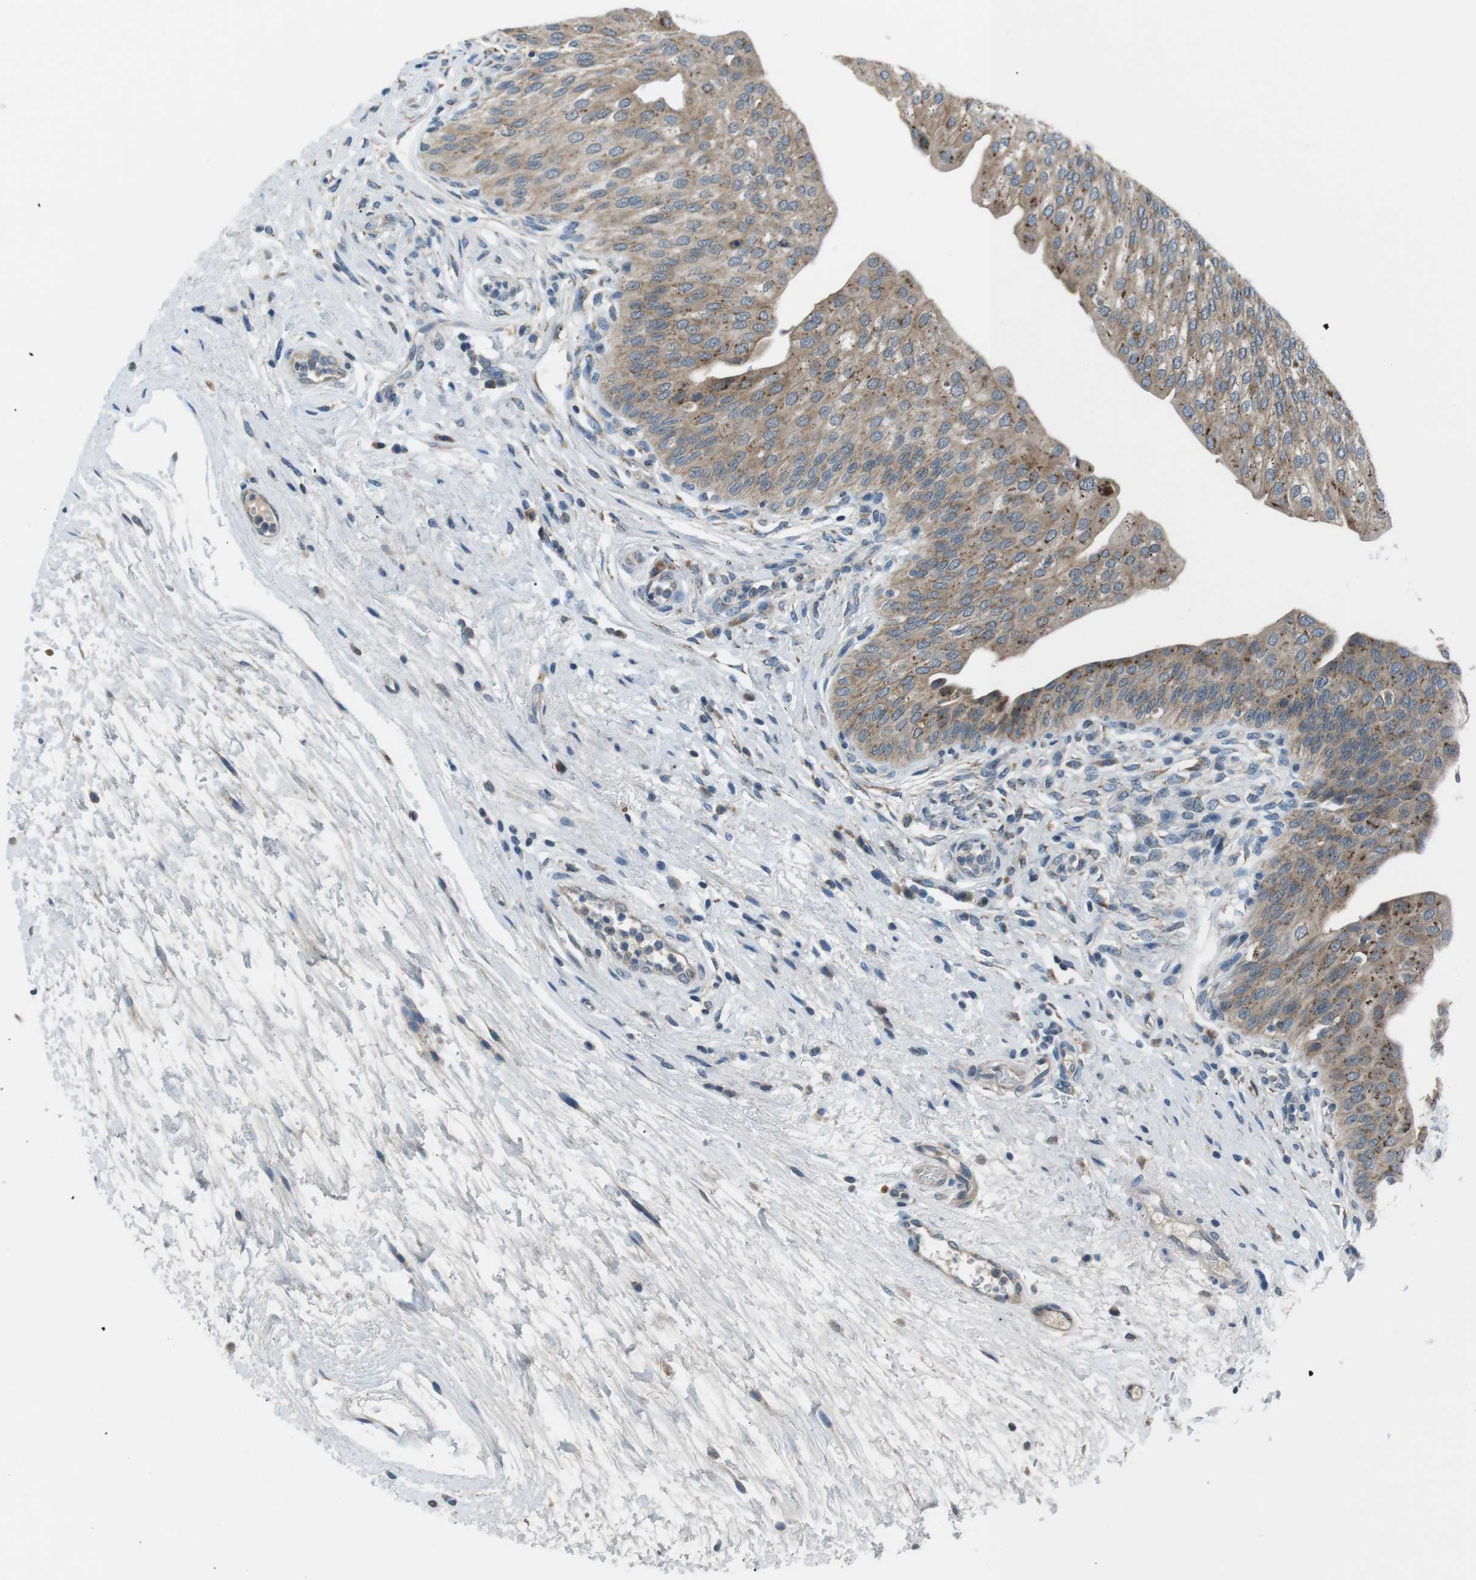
{"staining": {"intensity": "moderate", "quantity": ">75%", "location": "cytoplasmic/membranous"}, "tissue": "urinary bladder", "cell_type": "Urothelial cells", "image_type": "normal", "snomed": [{"axis": "morphology", "description": "Normal tissue, NOS"}, {"axis": "topography", "description": "Urinary bladder"}], "caption": "This photomicrograph demonstrates immunohistochemistry (IHC) staining of unremarkable urinary bladder, with medium moderate cytoplasmic/membranous staining in approximately >75% of urothelial cells.", "gene": "FAM3B", "patient": {"sex": "male", "age": 46}}